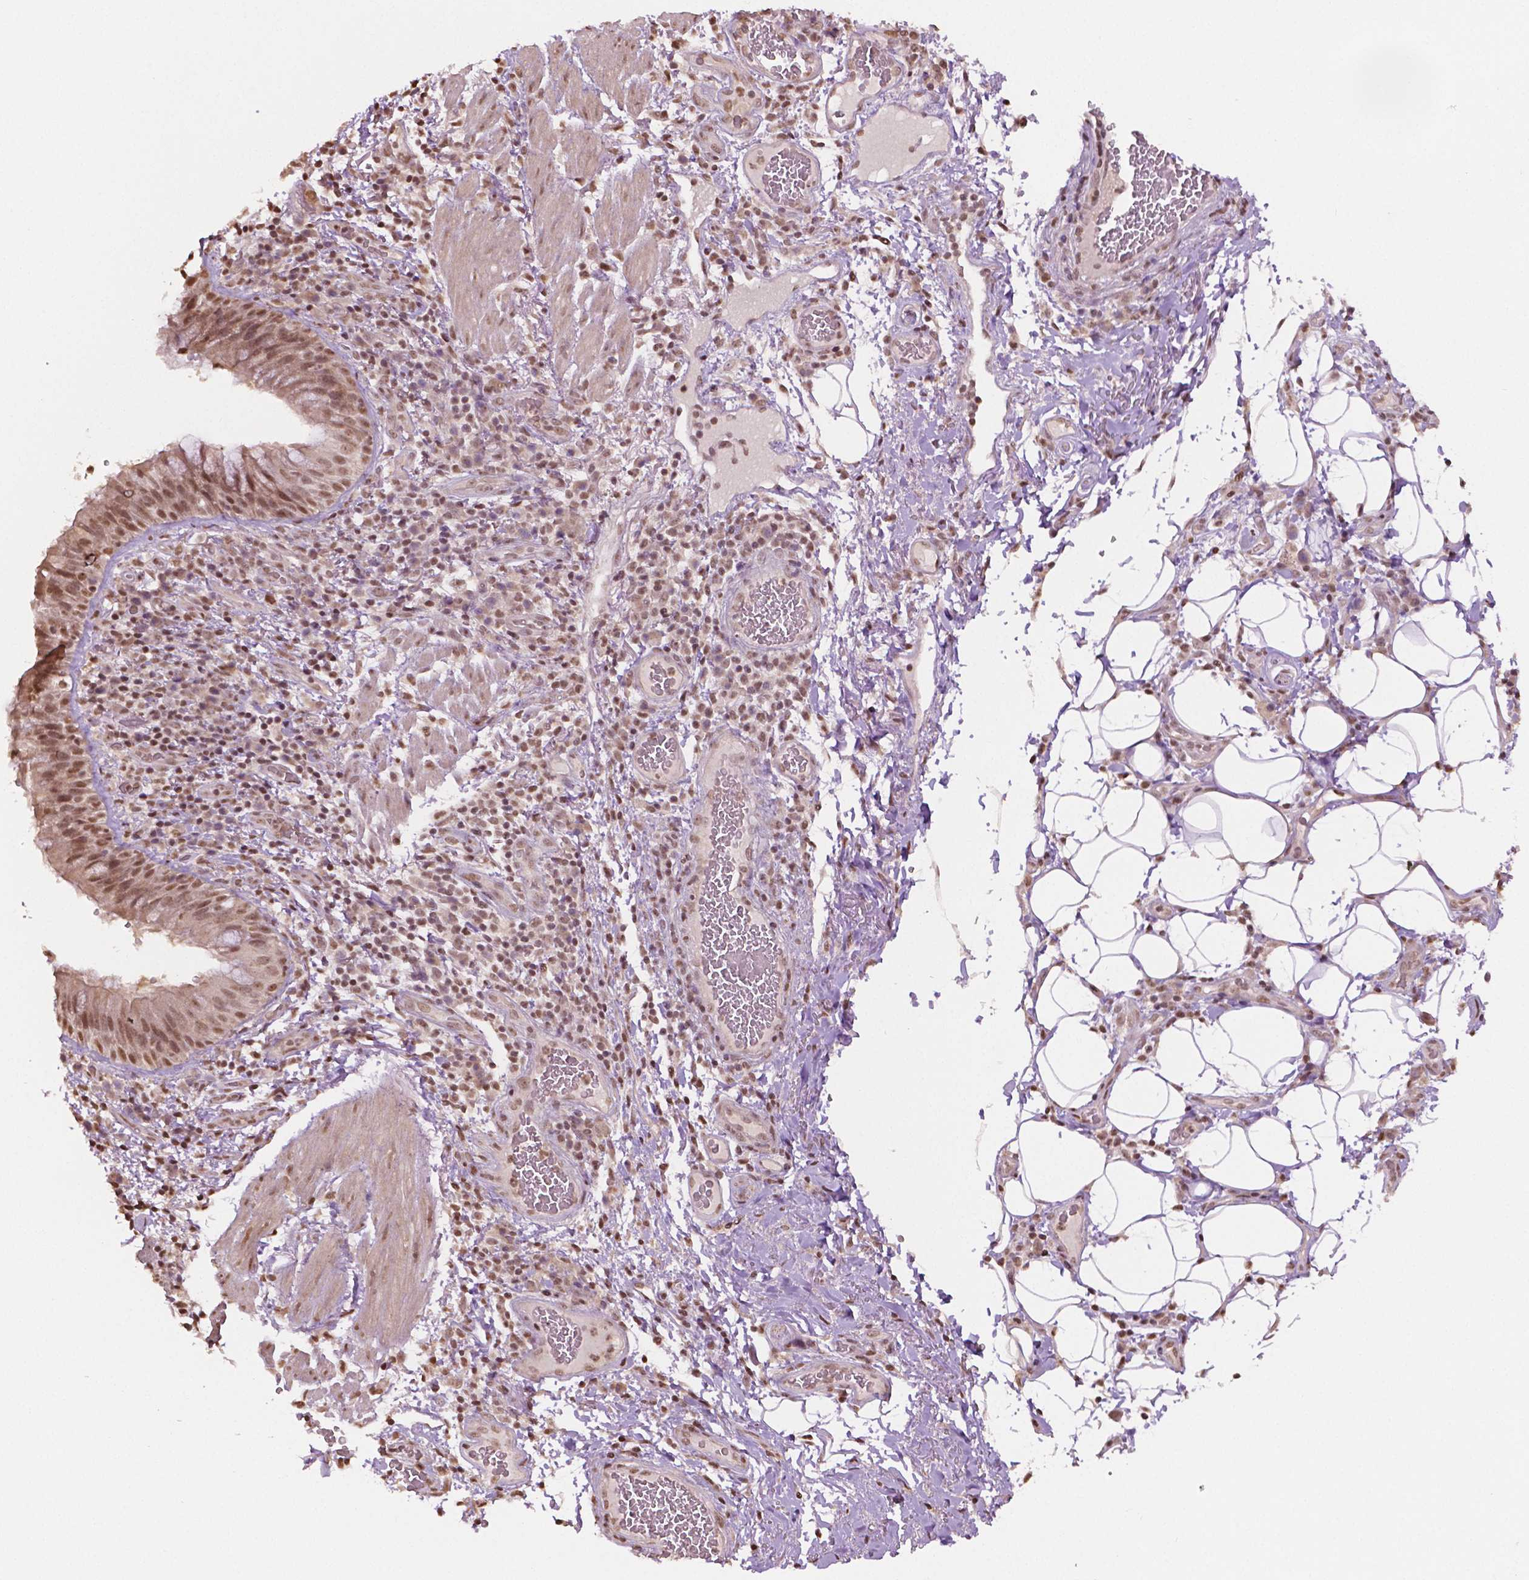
{"staining": {"intensity": "moderate", "quantity": ">75%", "location": "nuclear"}, "tissue": "bronchus", "cell_type": "Respiratory epithelial cells", "image_type": "normal", "snomed": [{"axis": "morphology", "description": "Normal tissue, NOS"}, {"axis": "topography", "description": "Lymph node"}, {"axis": "topography", "description": "Bronchus"}], "caption": "IHC of normal bronchus exhibits medium levels of moderate nuclear positivity in approximately >75% of respiratory epithelial cells. Using DAB (3,3'-diaminobenzidine) (brown) and hematoxylin (blue) stains, captured at high magnification using brightfield microscopy.", "gene": "DEK", "patient": {"sex": "male", "age": 56}}